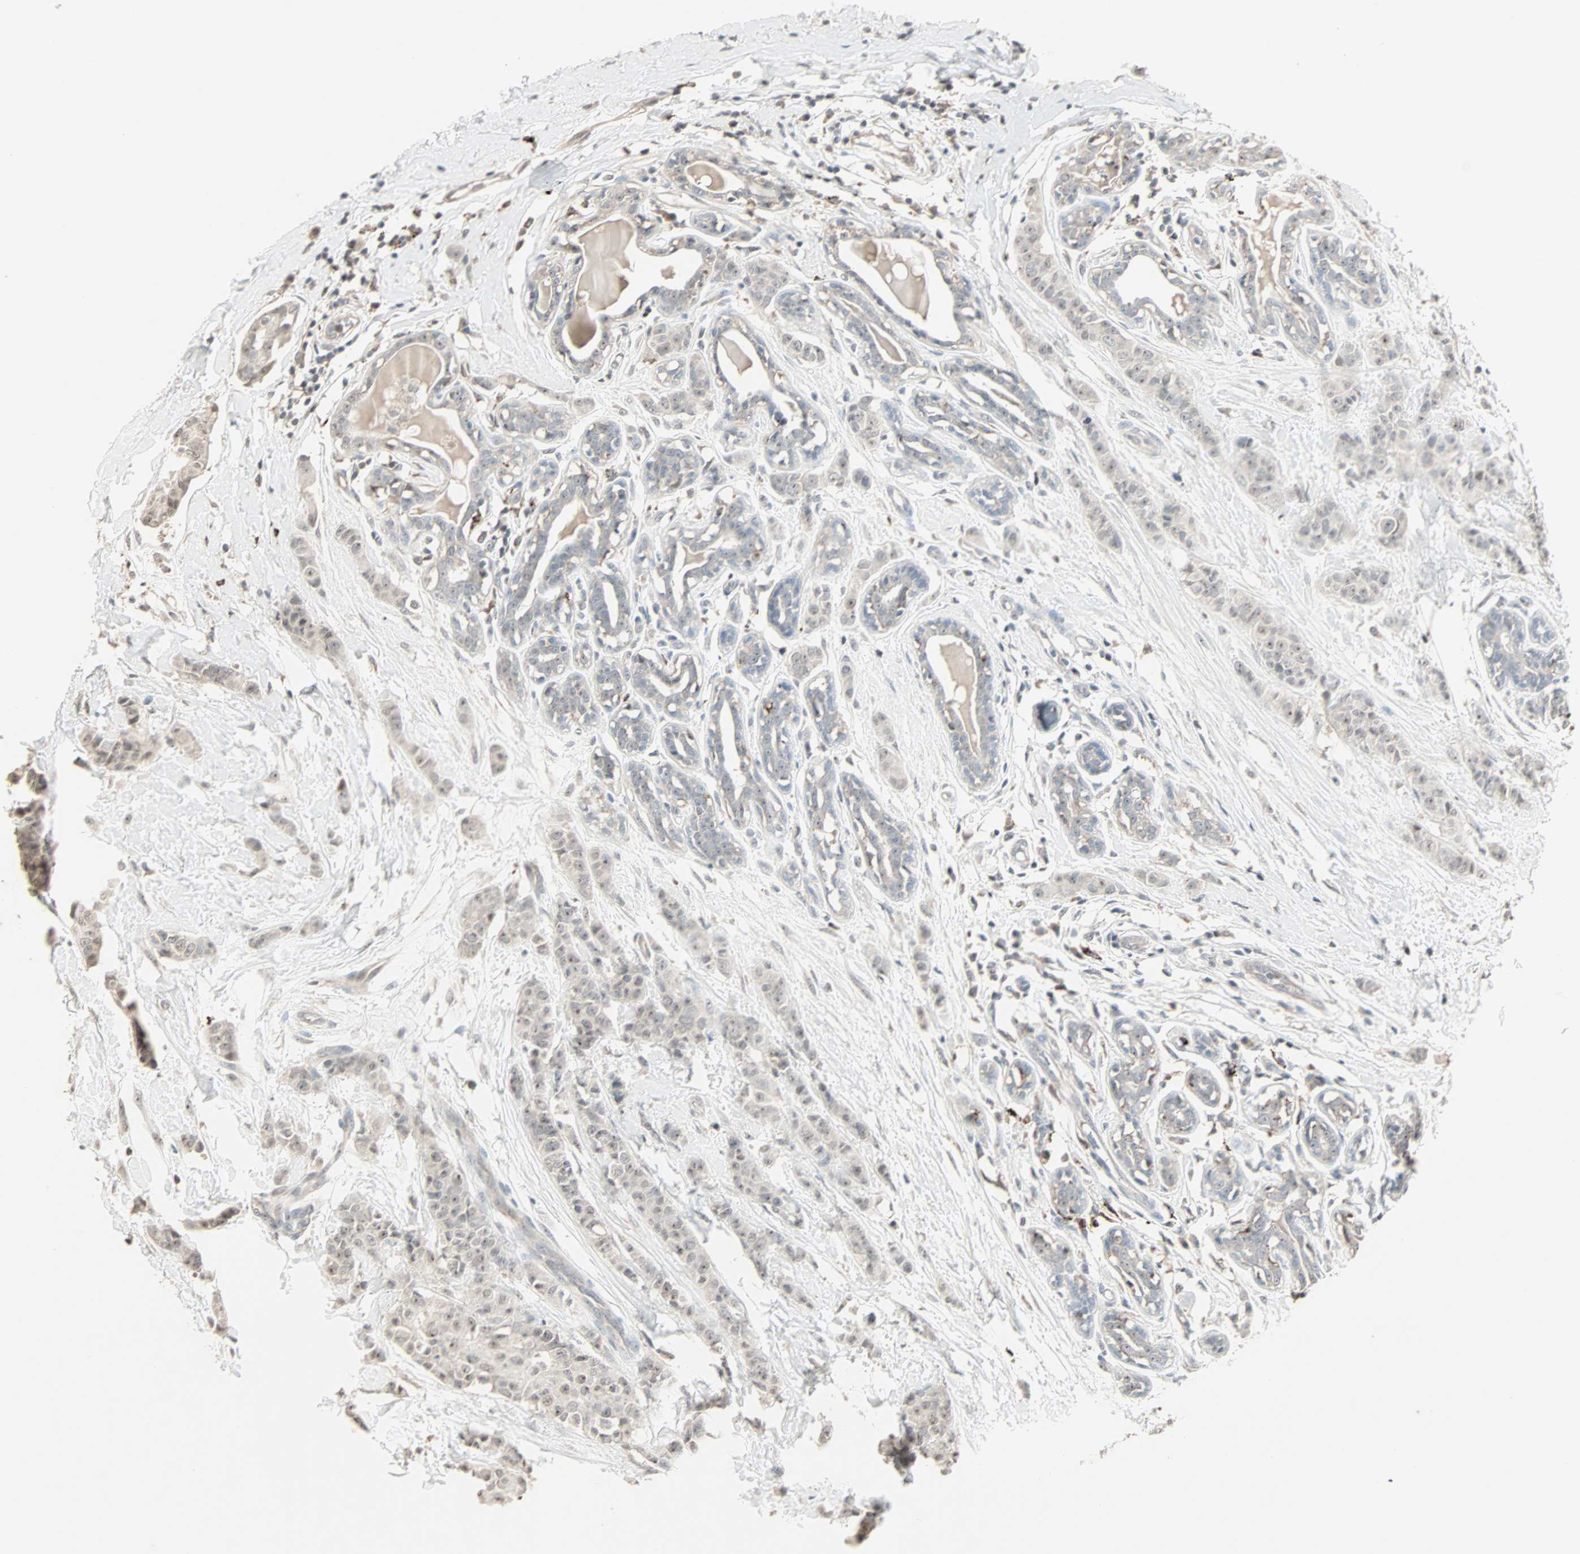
{"staining": {"intensity": "weak", "quantity": "25%-75%", "location": "cytoplasmic/membranous,nuclear"}, "tissue": "breast cancer", "cell_type": "Tumor cells", "image_type": "cancer", "snomed": [{"axis": "morphology", "description": "Normal tissue, NOS"}, {"axis": "morphology", "description": "Duct carcinoma"}, {"axis": "topography", "description": "Breast"}], "caption": "The photomicrograph reveals staining of breast cancer (invasive ductal carcinoma), revealing weak cytoplasmic/membranous and nuclear protein expression (brown color) within tumor cells.", "gene": "KDM4A", "patient": {"sex": "female", "age": 40}}